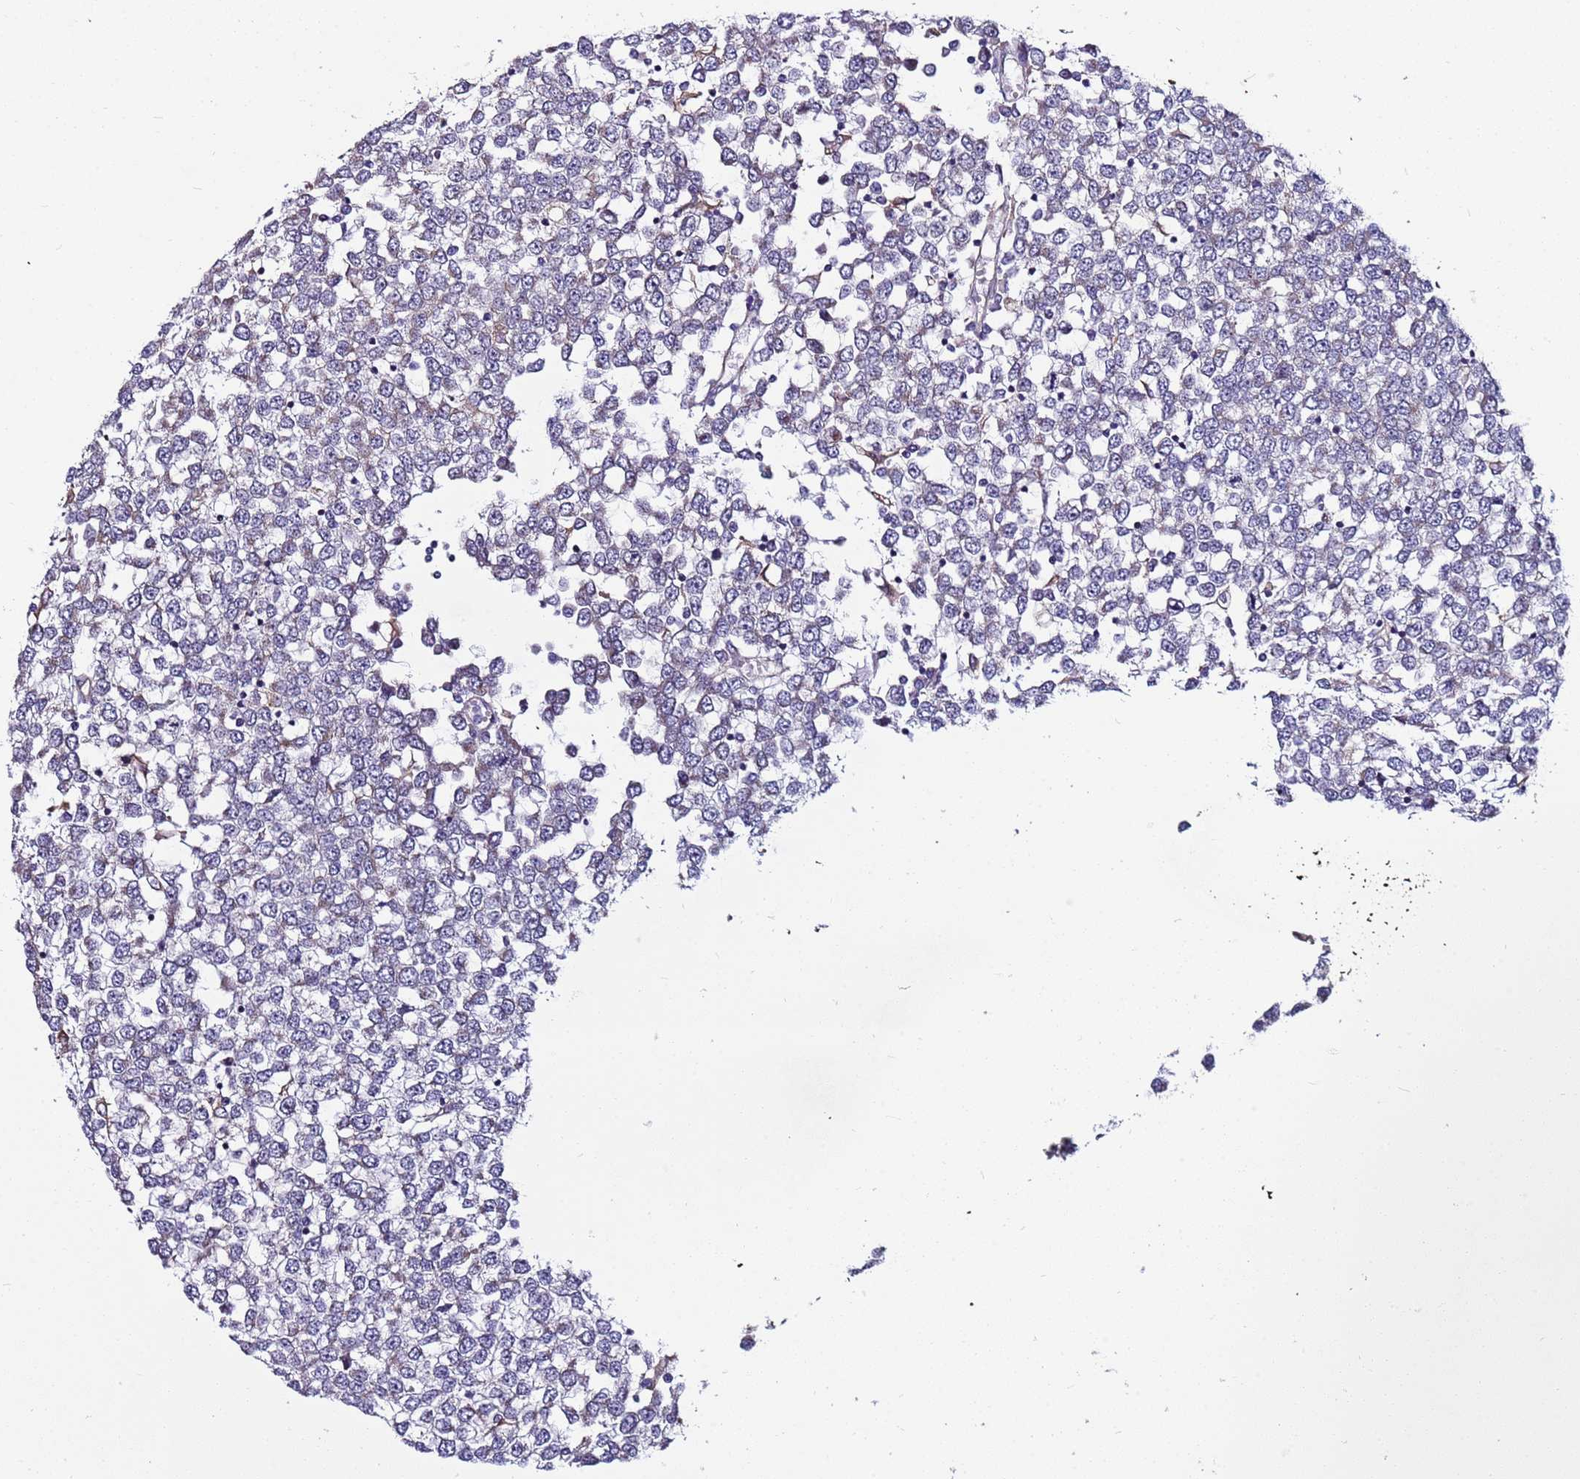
{"staining": {"intensity": "negative", "quantity": "none", "location": "none"}, "tissue": "testis cancer", "cell_type": "Tumor cells", "image_type": "cancer", "snomed": [{"axis": "morphology", "description": "Seminoma, NOS"}, {"axis": "topography", "description": "Testis"}], "caption": "Micrograph shows no protein positivity in tumor cells of testis cancer (seminoma) tissue.", "gene": "MCRIP1", "patient": {"sex": "male", "age": 65}}